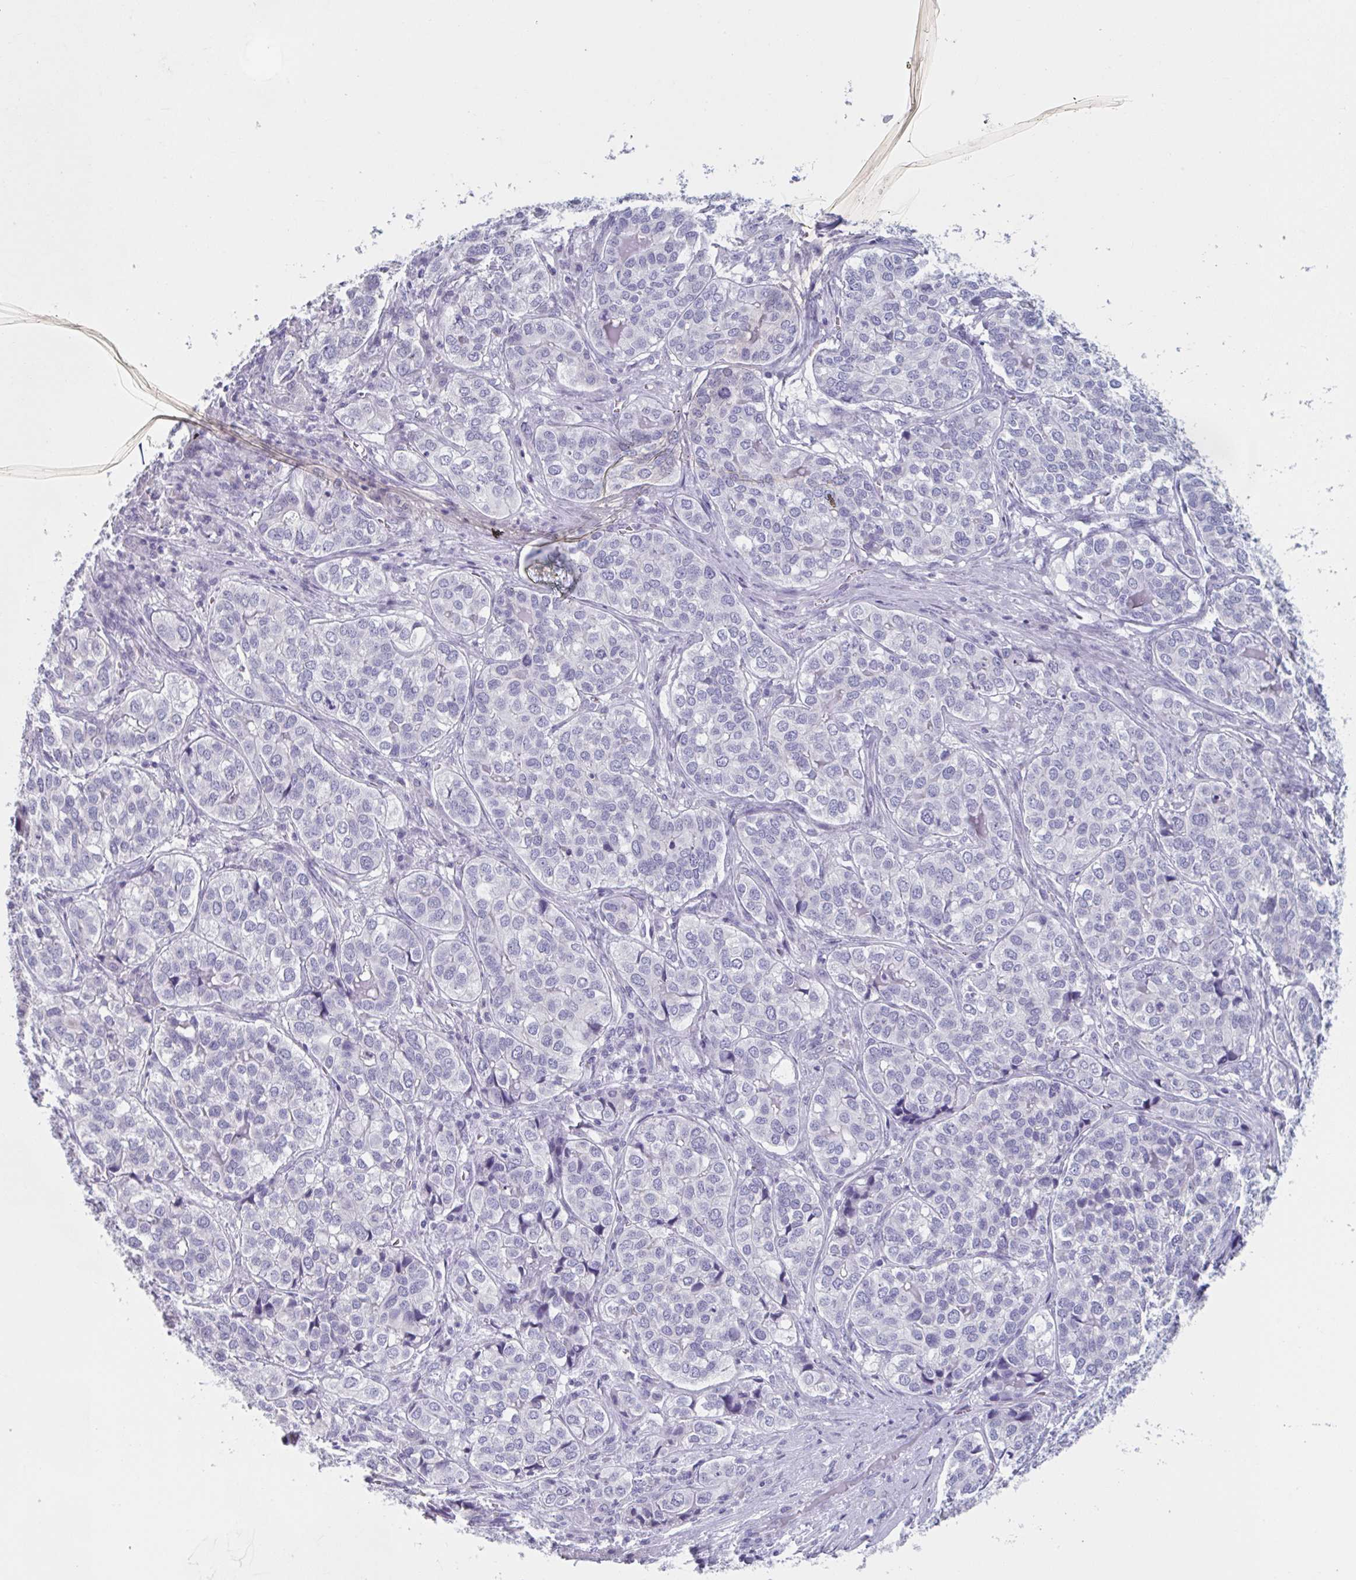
{"staining": {"intensity": "negative", "quantity": "none", "location": "none"}, "tissue": "liver cancer", "cell_type": "Tumor cells", "image_type": "cancer", "snomed": [{"axis": "morphology", "description": "Cholangiocarcinoma"}, {"axis": "topography", "description": "Liver"}], "caption": "This is an IHC image of human liver cholangiocarcinoma. There is no expression in tumor cells.", "gene": "HSD11B2", "patient": {"sex": "male", "age": 56}}